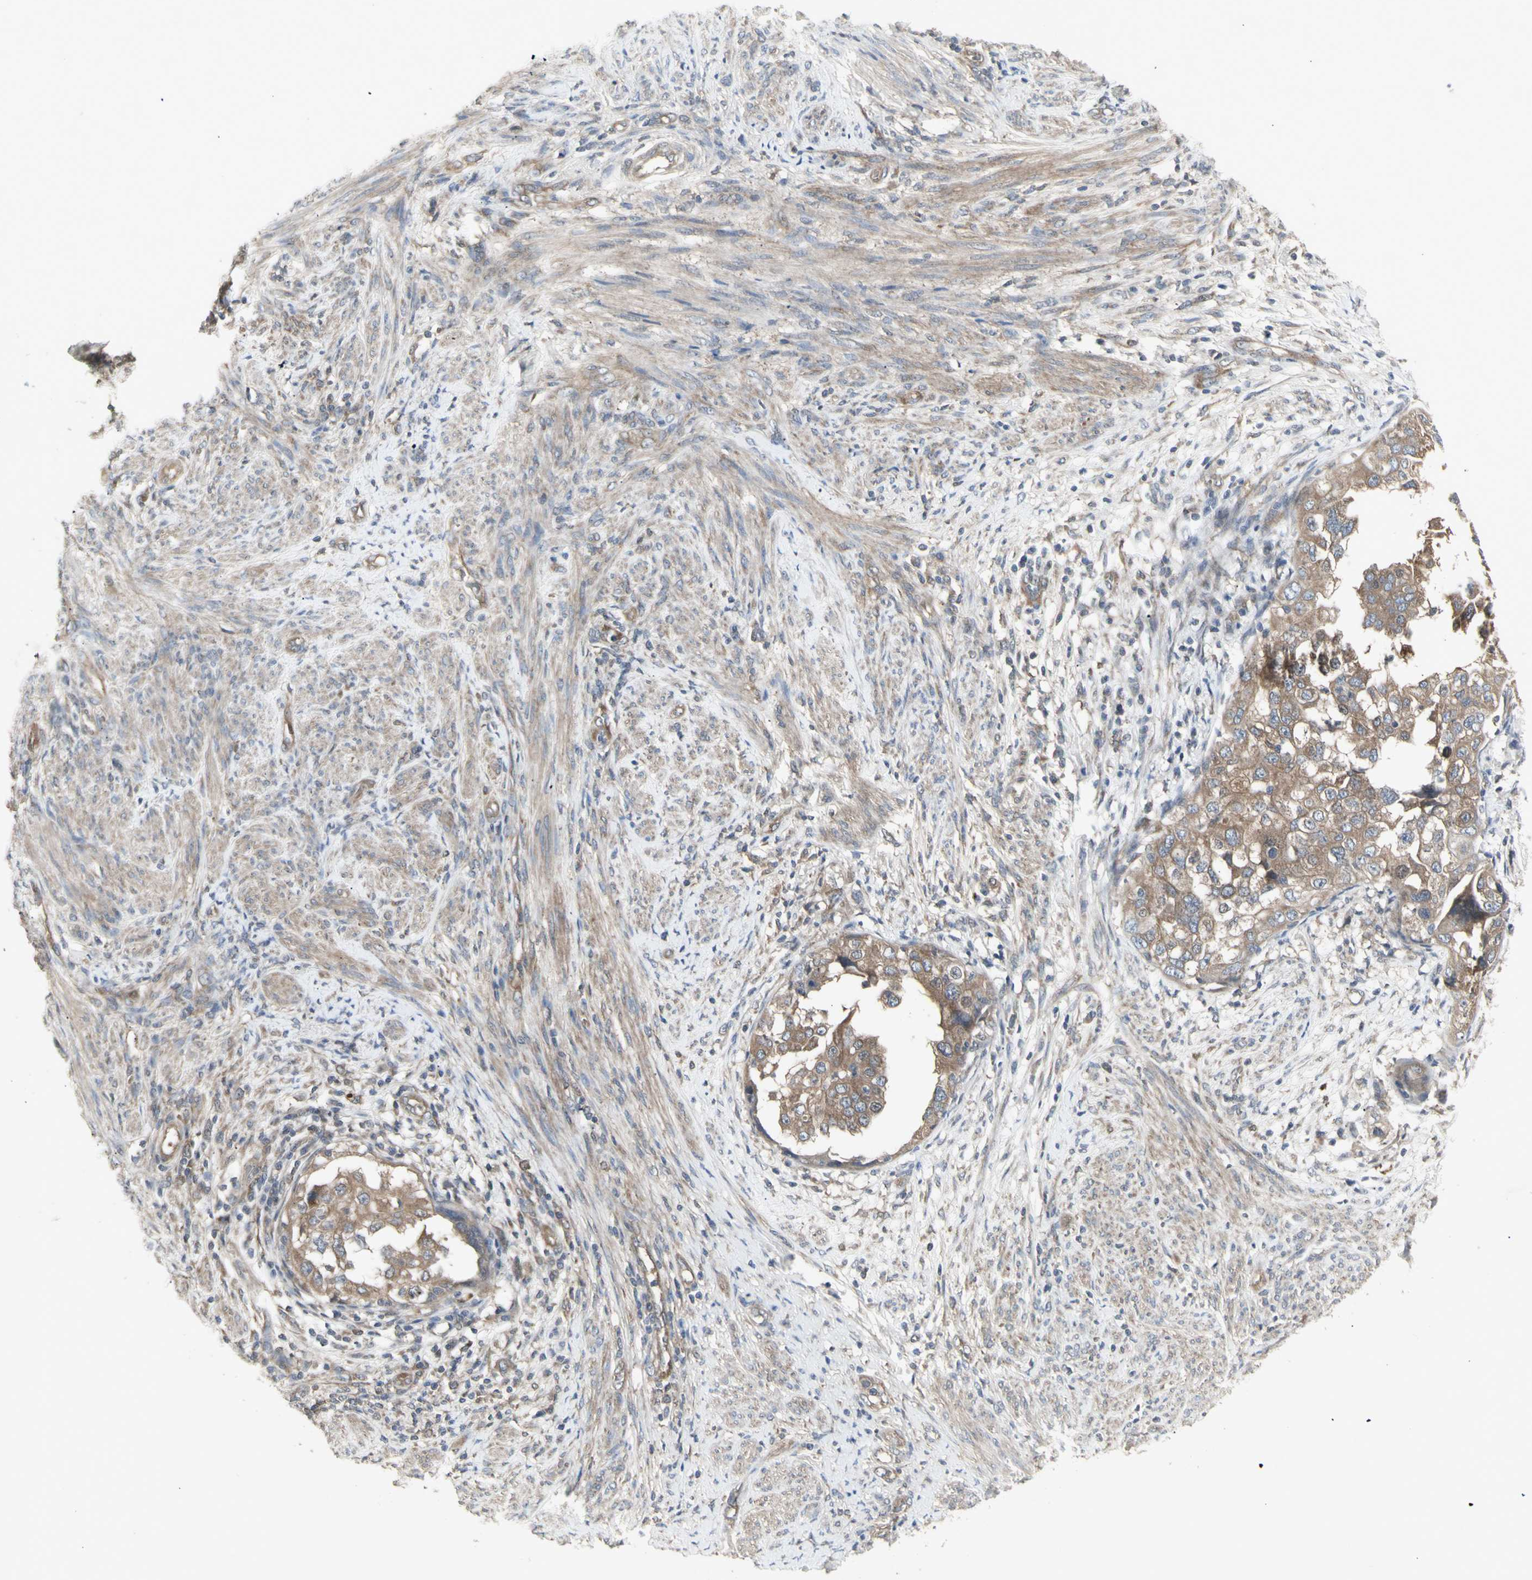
{"staining": {"intensity": "weak", "quantity": ">75%", "location": "cytoplasmic/membranous"}, "tissue": "endometrial cancer", "cell_type": "Tumor cells", "image_type": "cancer", "snomed": [{"axis": "morphology", "description": "Adenocarcinoma, NOS"}, {"axis": "topography", "description": "Endometrium"}], "caption": "Protein positivity by IHC demonstrates weak cytoplasmic/membranous staining in approximately >75% of tumor cells in adenocarcinoma (endometrial).", "gene": "CHURC1-FNTB", "patient": {"sex": "female", "age": 85}}